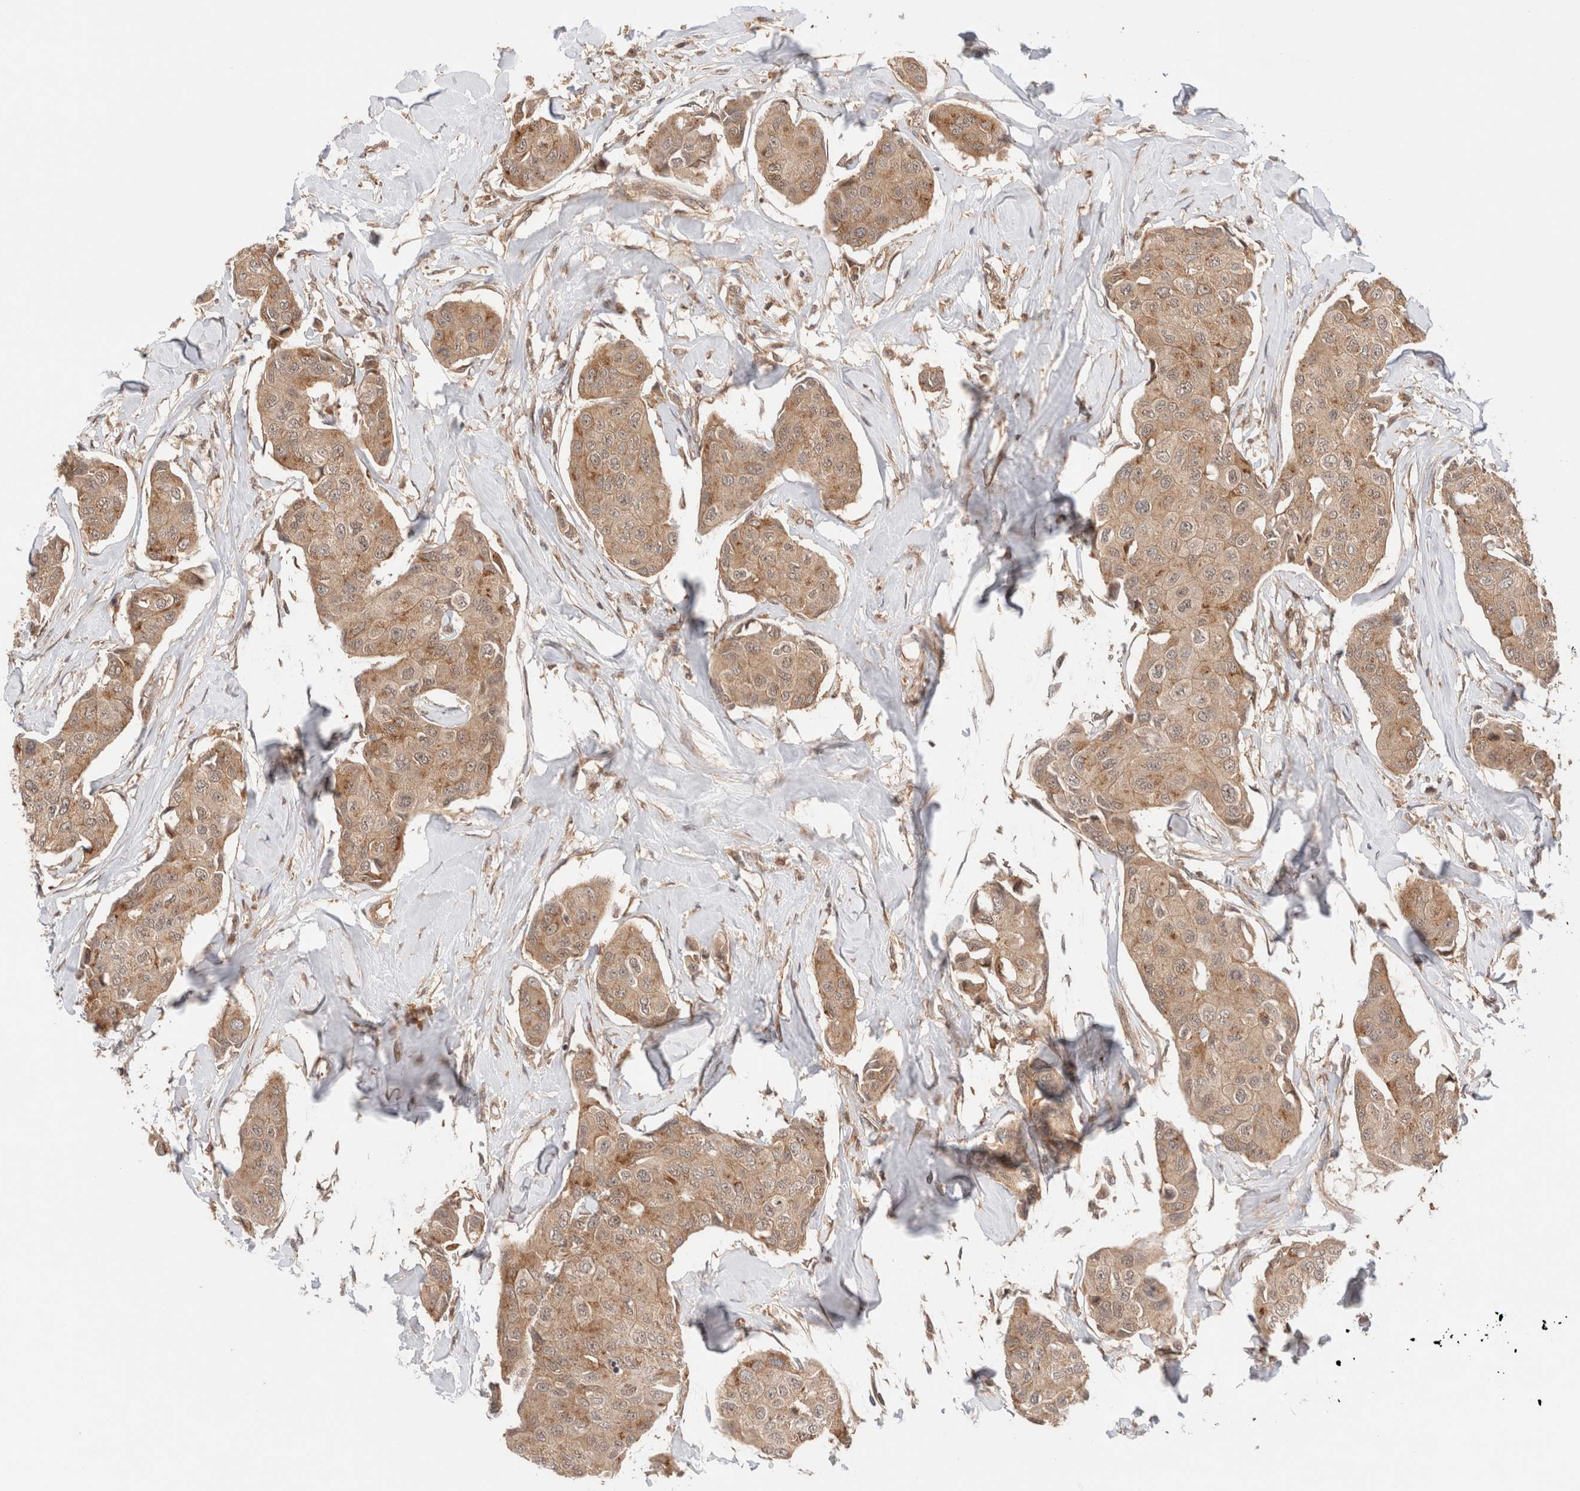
{"staining": {"intensity": "moderate", "quantity": ">75%", "location": "cytoplasmic/membranous"}, "tissue": "breast cancer", "cell_type": "Tumor cells", "image_type": "cancer", "snomed": [{"axis": "morphology", "description": "Duct carcinoma"}, {"axis": "topography", "description": "Breast"}], "caption": "Immunohistochemistry (IHC) (DAB (3,3'-diaminobenzidine)) staining of human breast cancer (invasive ductal carcinoma) reveals moderate cytoplasmic/membranous protein positivity in approximately >75% of tumor cells. (DAB IHC with brightfield microscopy, high magnification).", "gene": "SIKE1", "patient": {"sex": "female", "age": 80}}